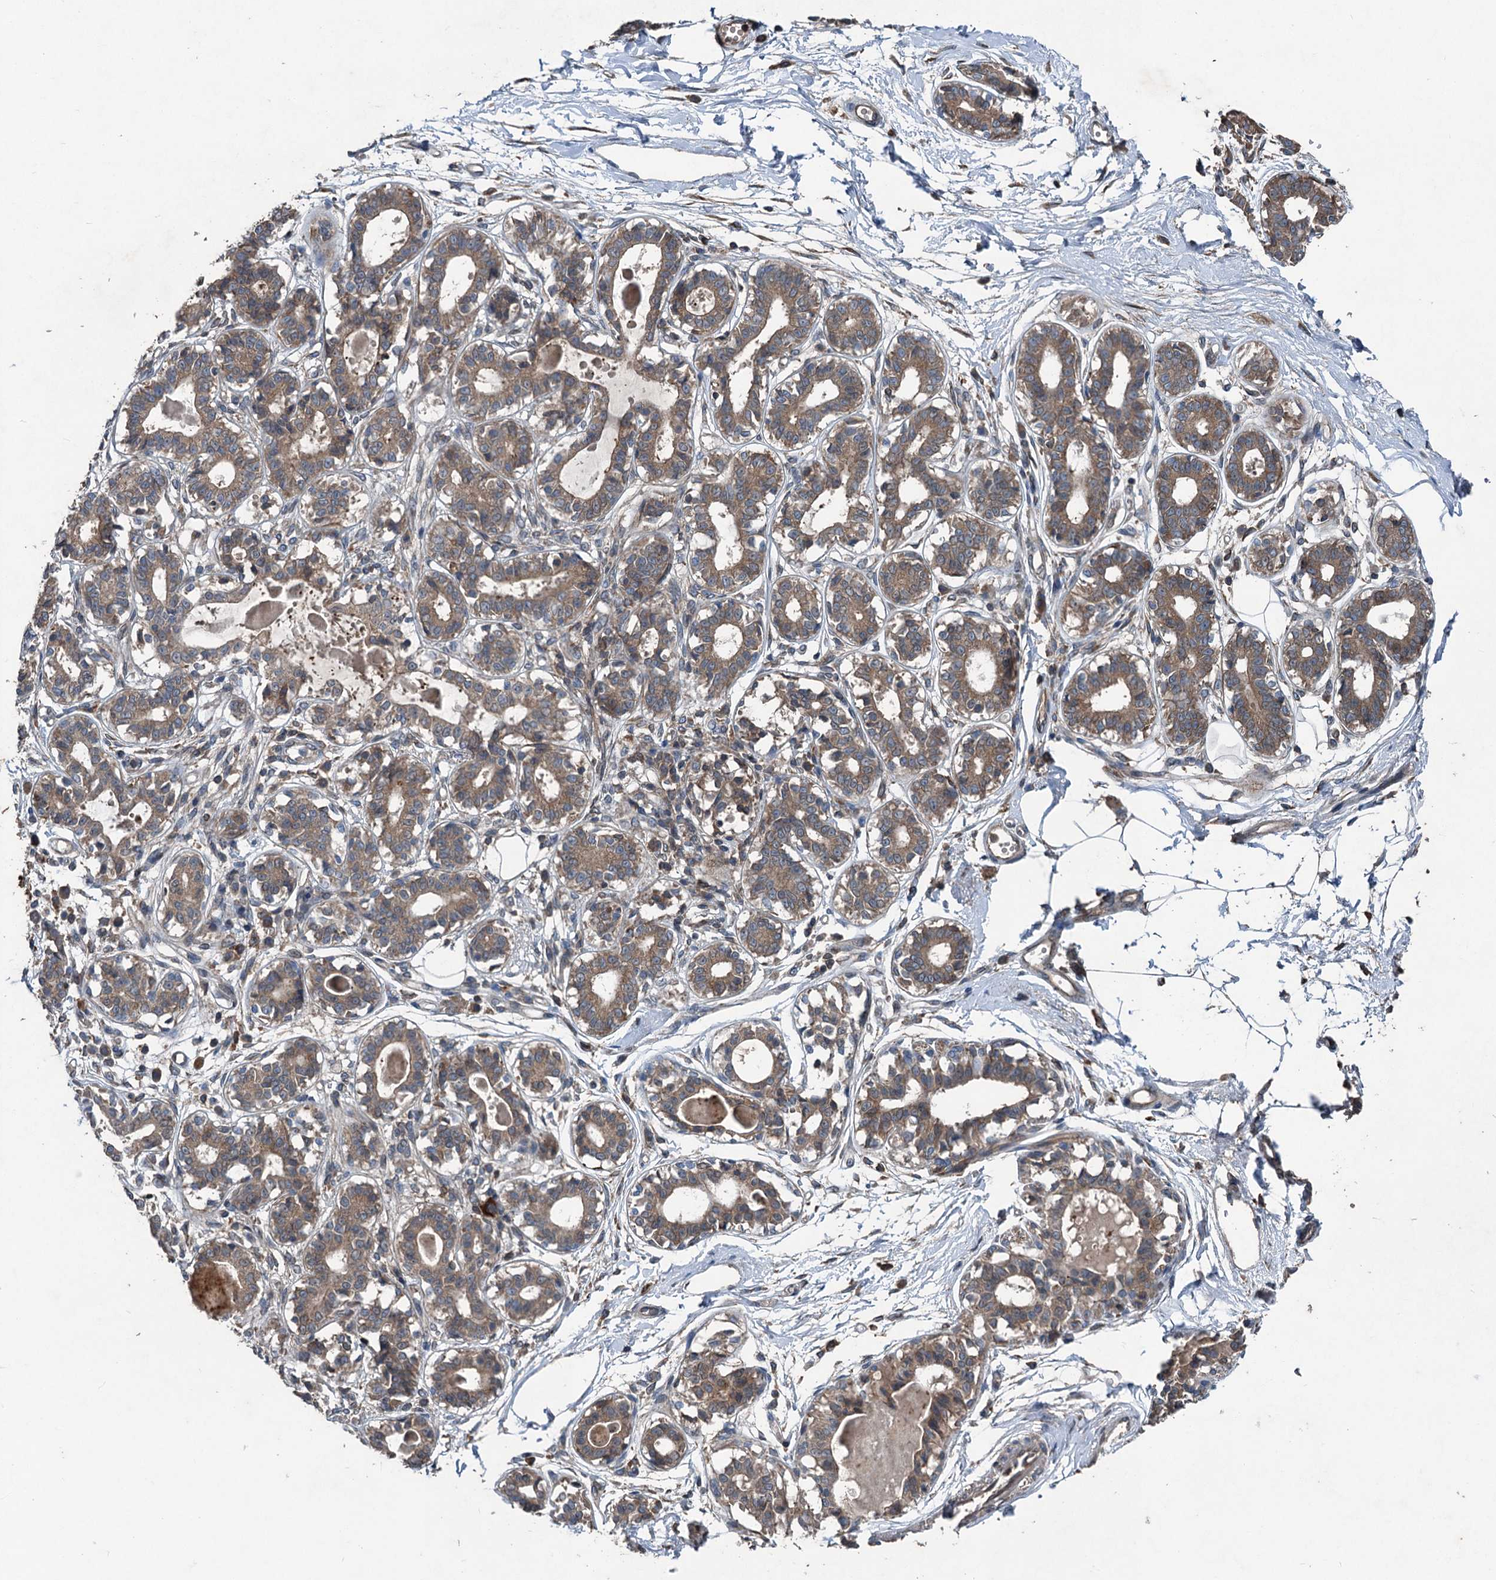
{"staining": {"intensity": "negative", "quantity": "none", "location": "none"}, "tissue": "breast", "cell_type": "Adipocytes", "image_type": "normal", "snomed": [{"axis": "morphology", "description": "Normal tissue, NOS"}, {"axis": "topography", "description": "Breast"}], "caption": "The immunohistochemistry (IHC) micrograph has no significant expression in adipocytes of breast. (DAB immunohistochemistry, high magnification).", "gene": "TAPBPL", "patient": {"sex": "female", "age": 45}}